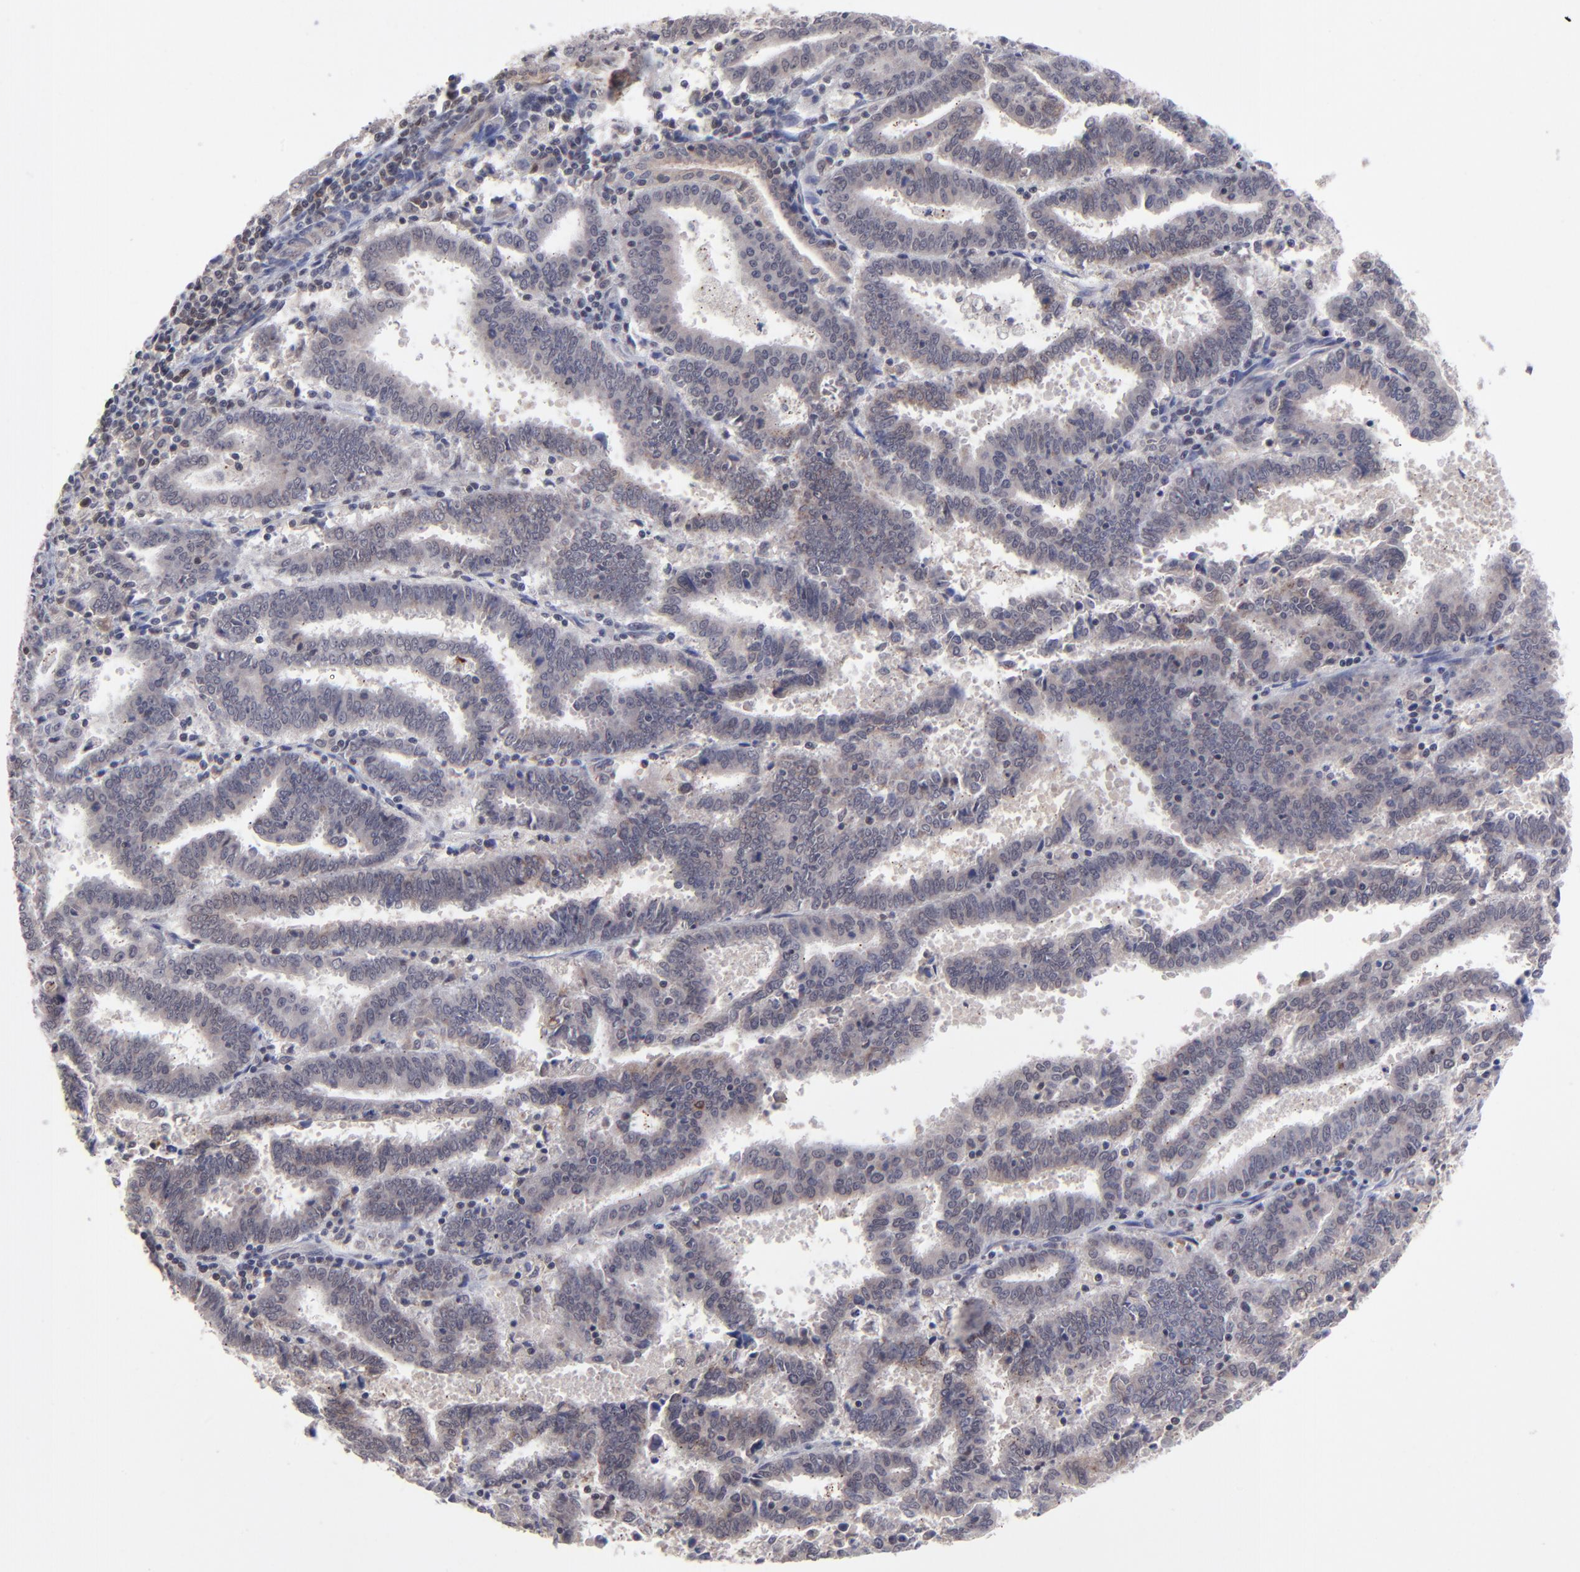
{"staining": {"intensity": "weak", "quantity": "<25%", "location": "cytoplasmic/membranous"}, "tissue": "endometrial cancer", "cell_type": "Tumor cells", "image_type": "cancer", "snomed": [{"axis": "morphology", "description": "Adenocarcinoma, NOS"}, {"axis": "topography", "description": "Uterus"}], "caption": "Endometrial adenocarcinoma stained for a protein using immunohistochemistry shows no positivity tumor cells.", "gene": "ZNF419", "patient": {"sex": "female", "age": 83}}